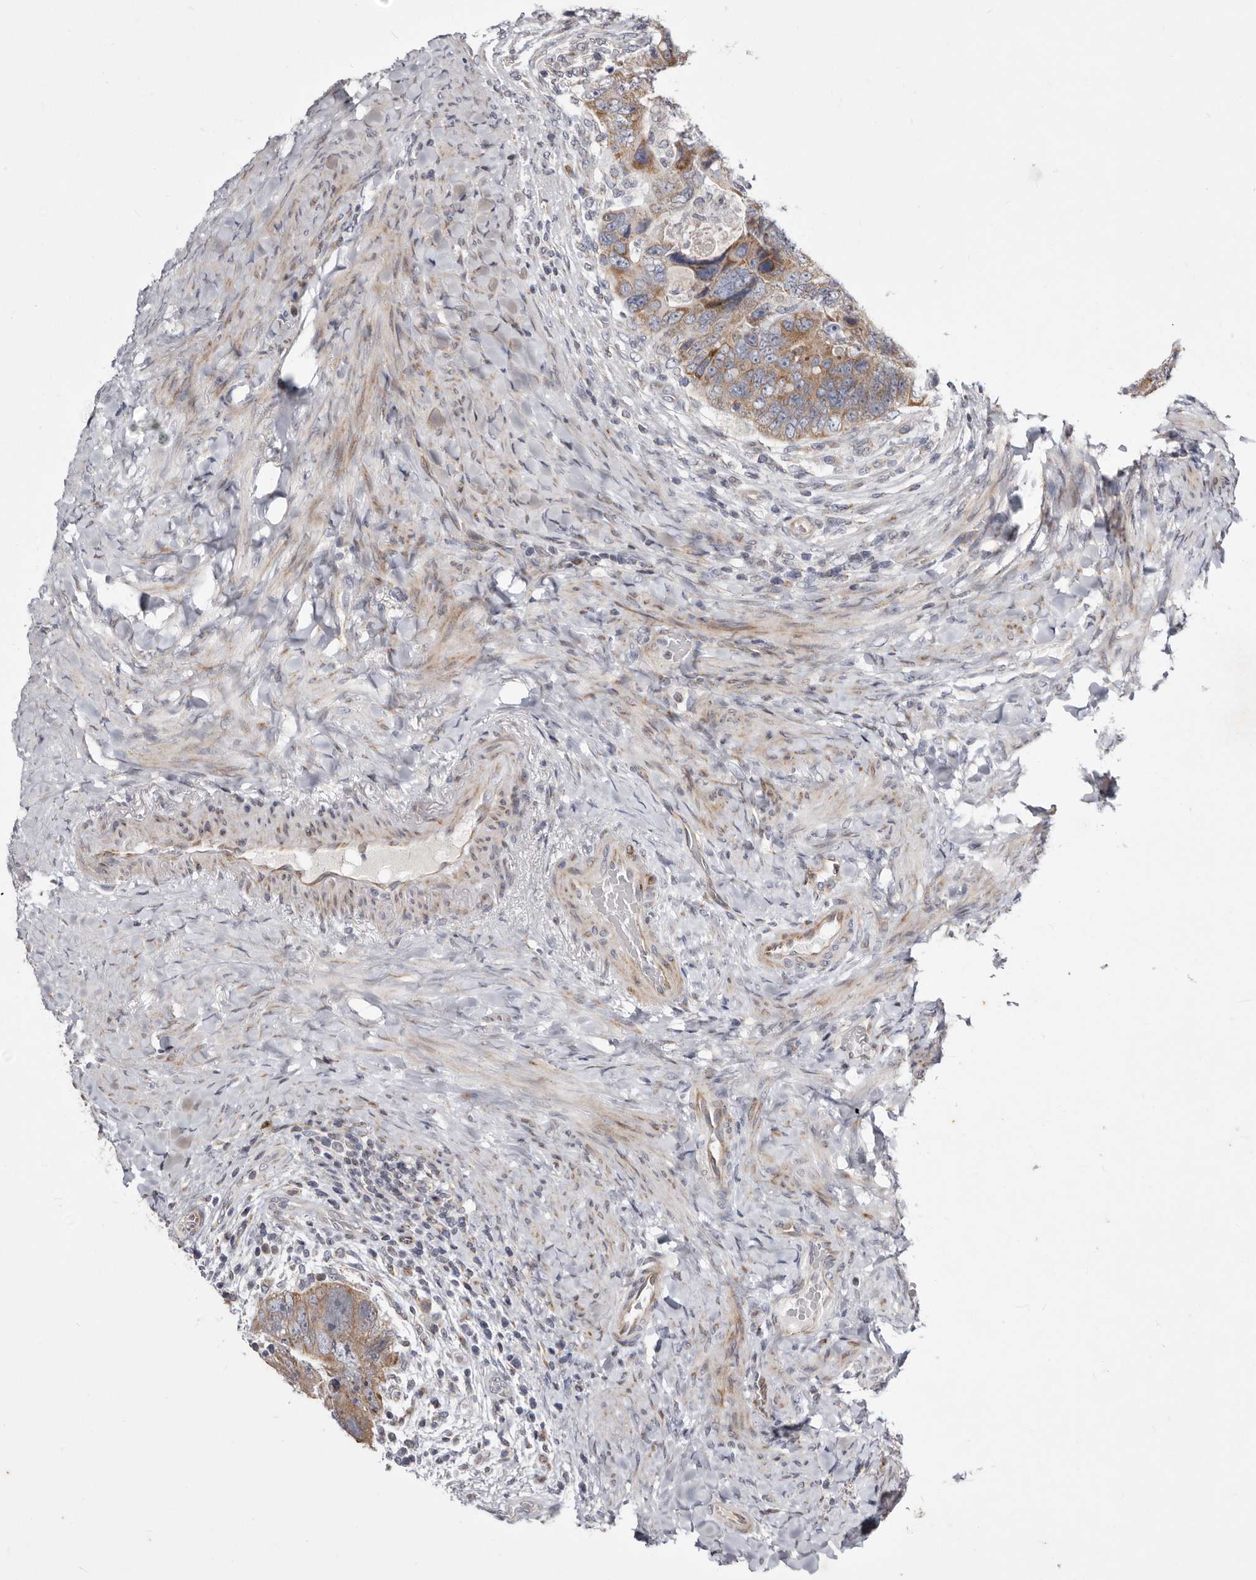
{"staining": {"intensity": "strong", "quantity": ">75%", "location": "cytoplasmic/membranous"}, "tissue": "colorectal cancer", "cell_type": "Tumor cells", "image_type": "cancer", "snomed": [{"axis": "morphology", "description": "Adenocarcinoma, NOS"}, {"axis": "topography", "description": "Rectum"}], "caption": "Immunohistochemistry (IHC) histopathology image of neoplastic tissue: human colorectal cancer stained using immunohistochemistry shows high levels of strong protein expression localized specifically in the cytoplasmic/membranous of tumor cells, appearing as a cytoplasmic/membranous brown color.", "gene": "TIMM17B", "patient": {"sex": "male", "age": 59}}